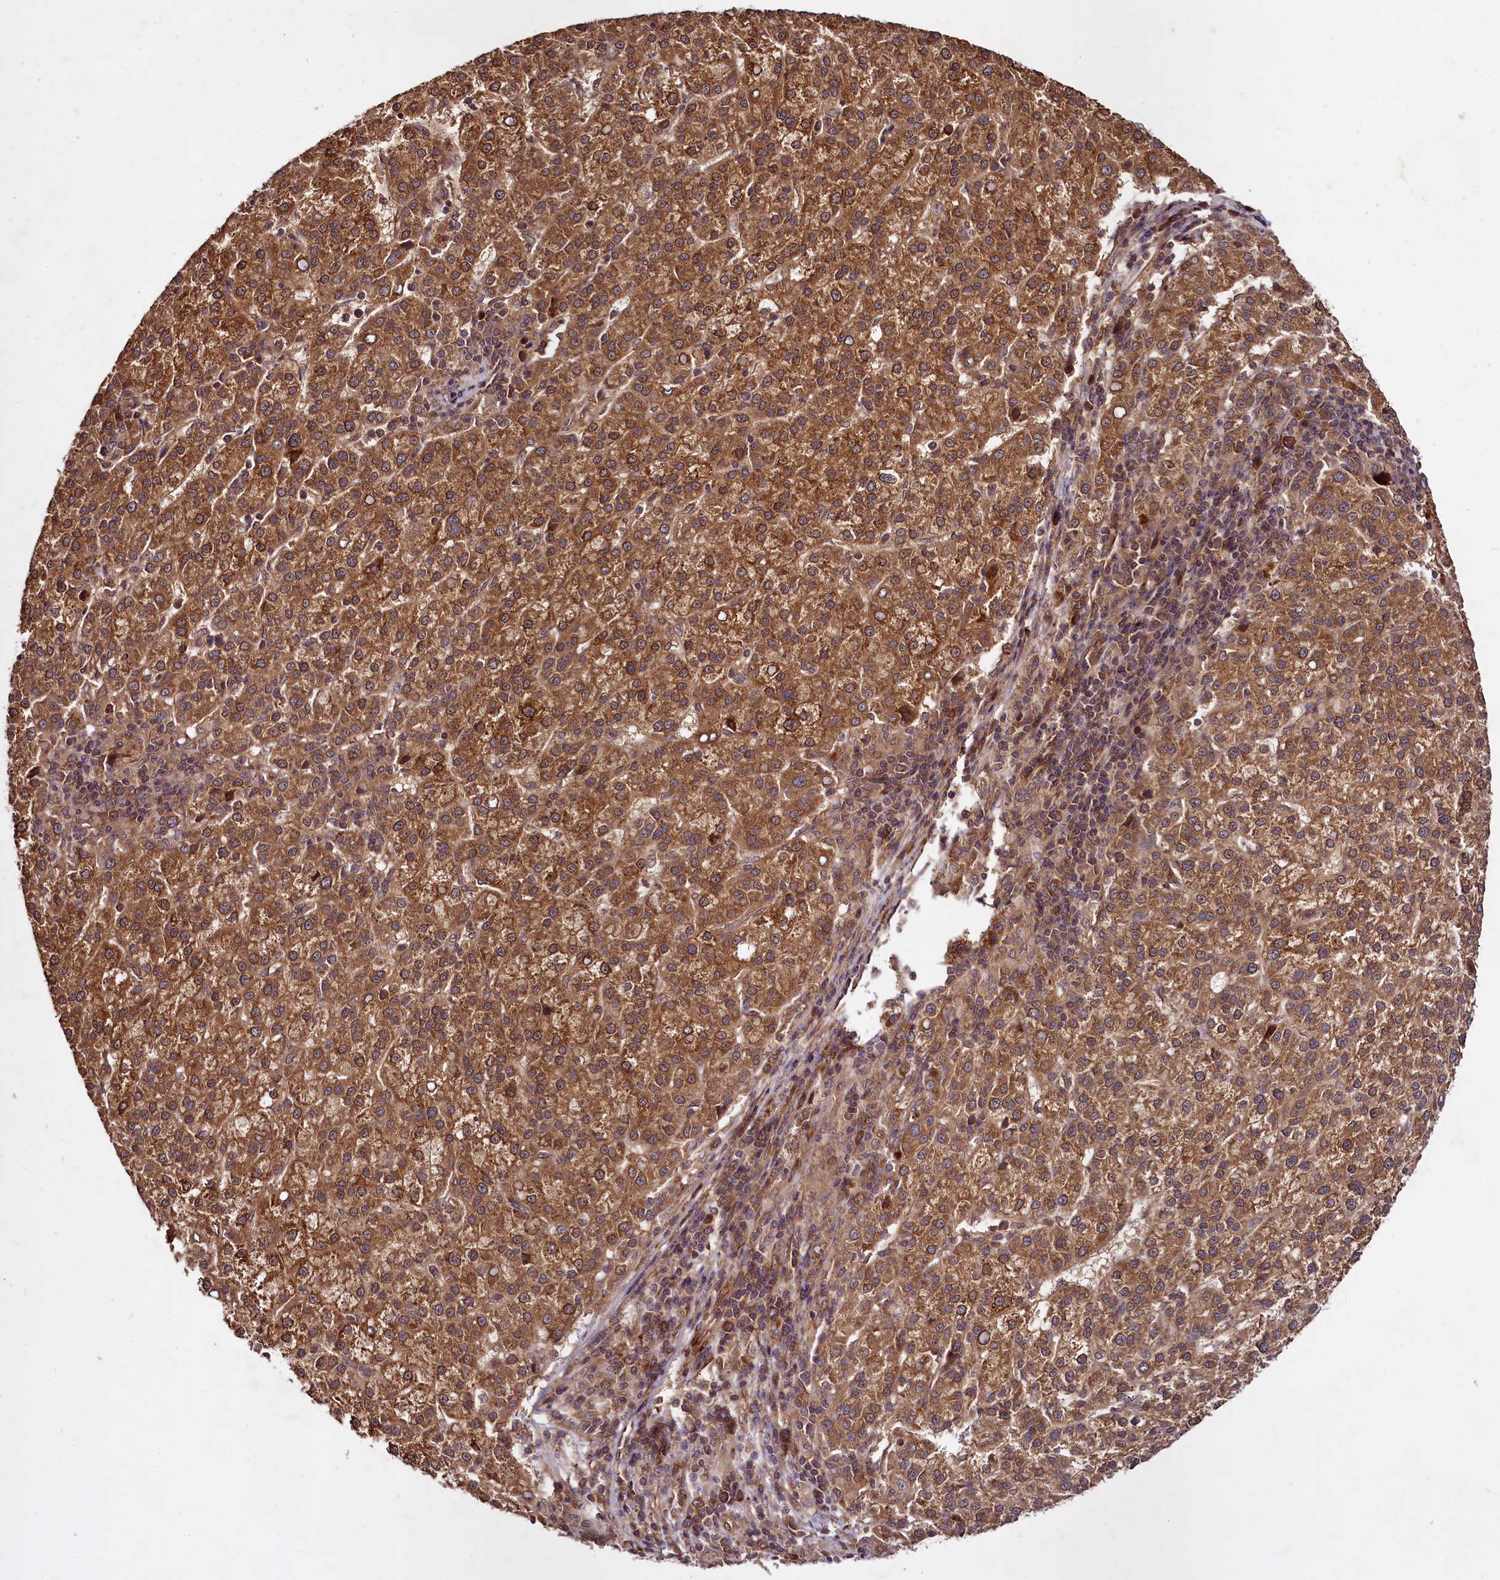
{"staining": {"intensity": "strong", "quantity": ">75%", "location": "cytoplasmic/membranous"}, "tissue": "liver cancer", "cell_type": "Tumor cells", "image_type": "cancer", "snomed": [{"axis": "morphology", "description": "Carcinoma, Hepatocellular, NOS"}, {"axis": "topography", "description": "Liver"}], "caption": "This is a photomicrograph of immunohistochemistry staining of hepatocellular carcinoma (liver), which shows strong expression in the cytoplasmic/membranous of tumor cells.", "gene": "DCP1B", "patient": {"sex": "female", "age": 58}}